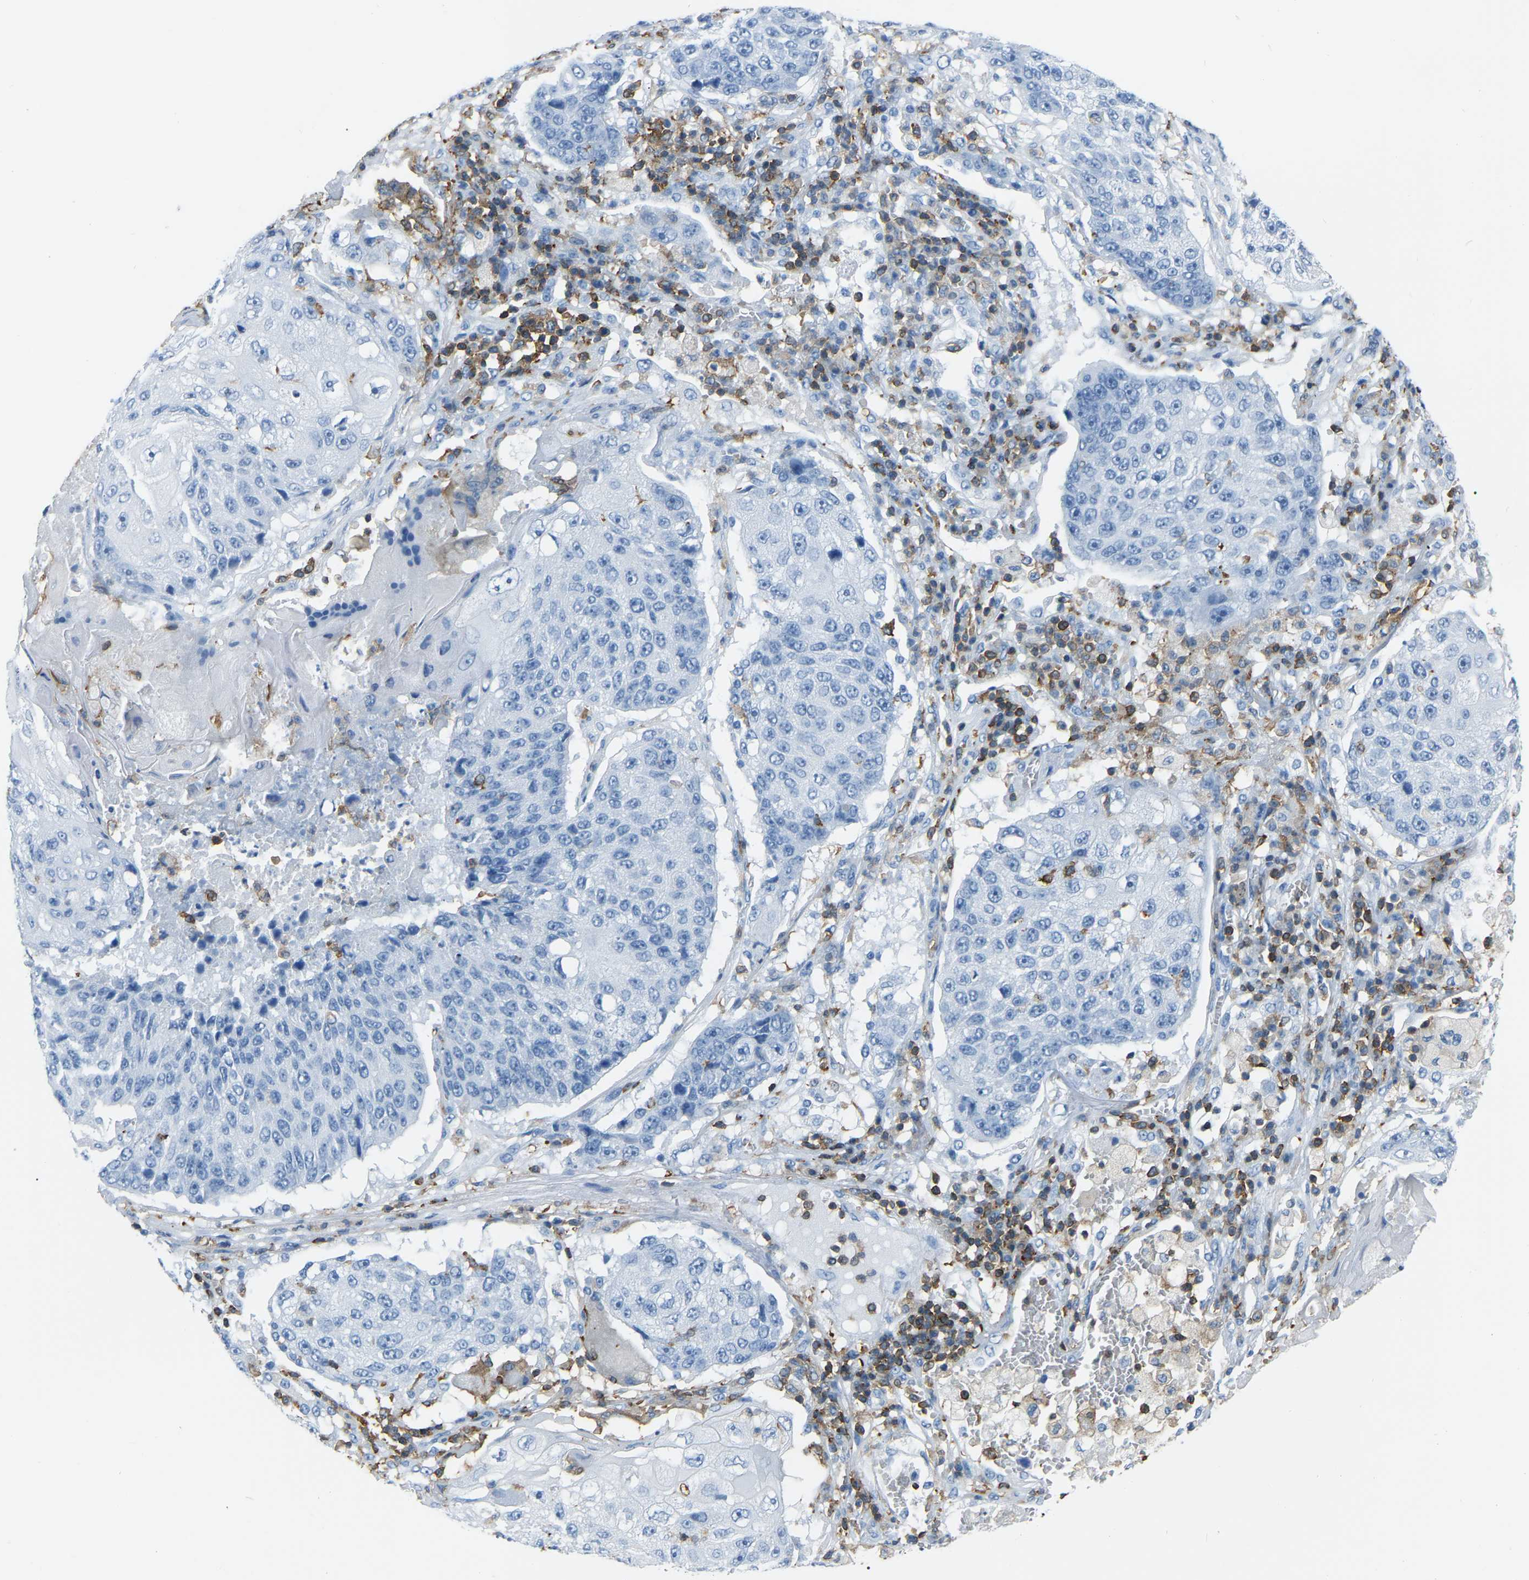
{"staining": {"intensity": "negative", "quantity": "none", "location": "none"}, "tissue": "lung cancer", "cell_type": "Tumor cells", "image_type": "cancer", "snomed": [{"axis": "morphology", "description": "Squamous cell carcinoma, NOS"}, {"axis": "topography", "description": "Lung"}], "caption": "DAB immunohistochemical staining of lung cancer displays no significant expression in tumor cells. (Brightfield microscopy of DAB IHC at high magnification).", "gene": "ARHGAP45", "patient": {"sex": "male", "age": 61}}